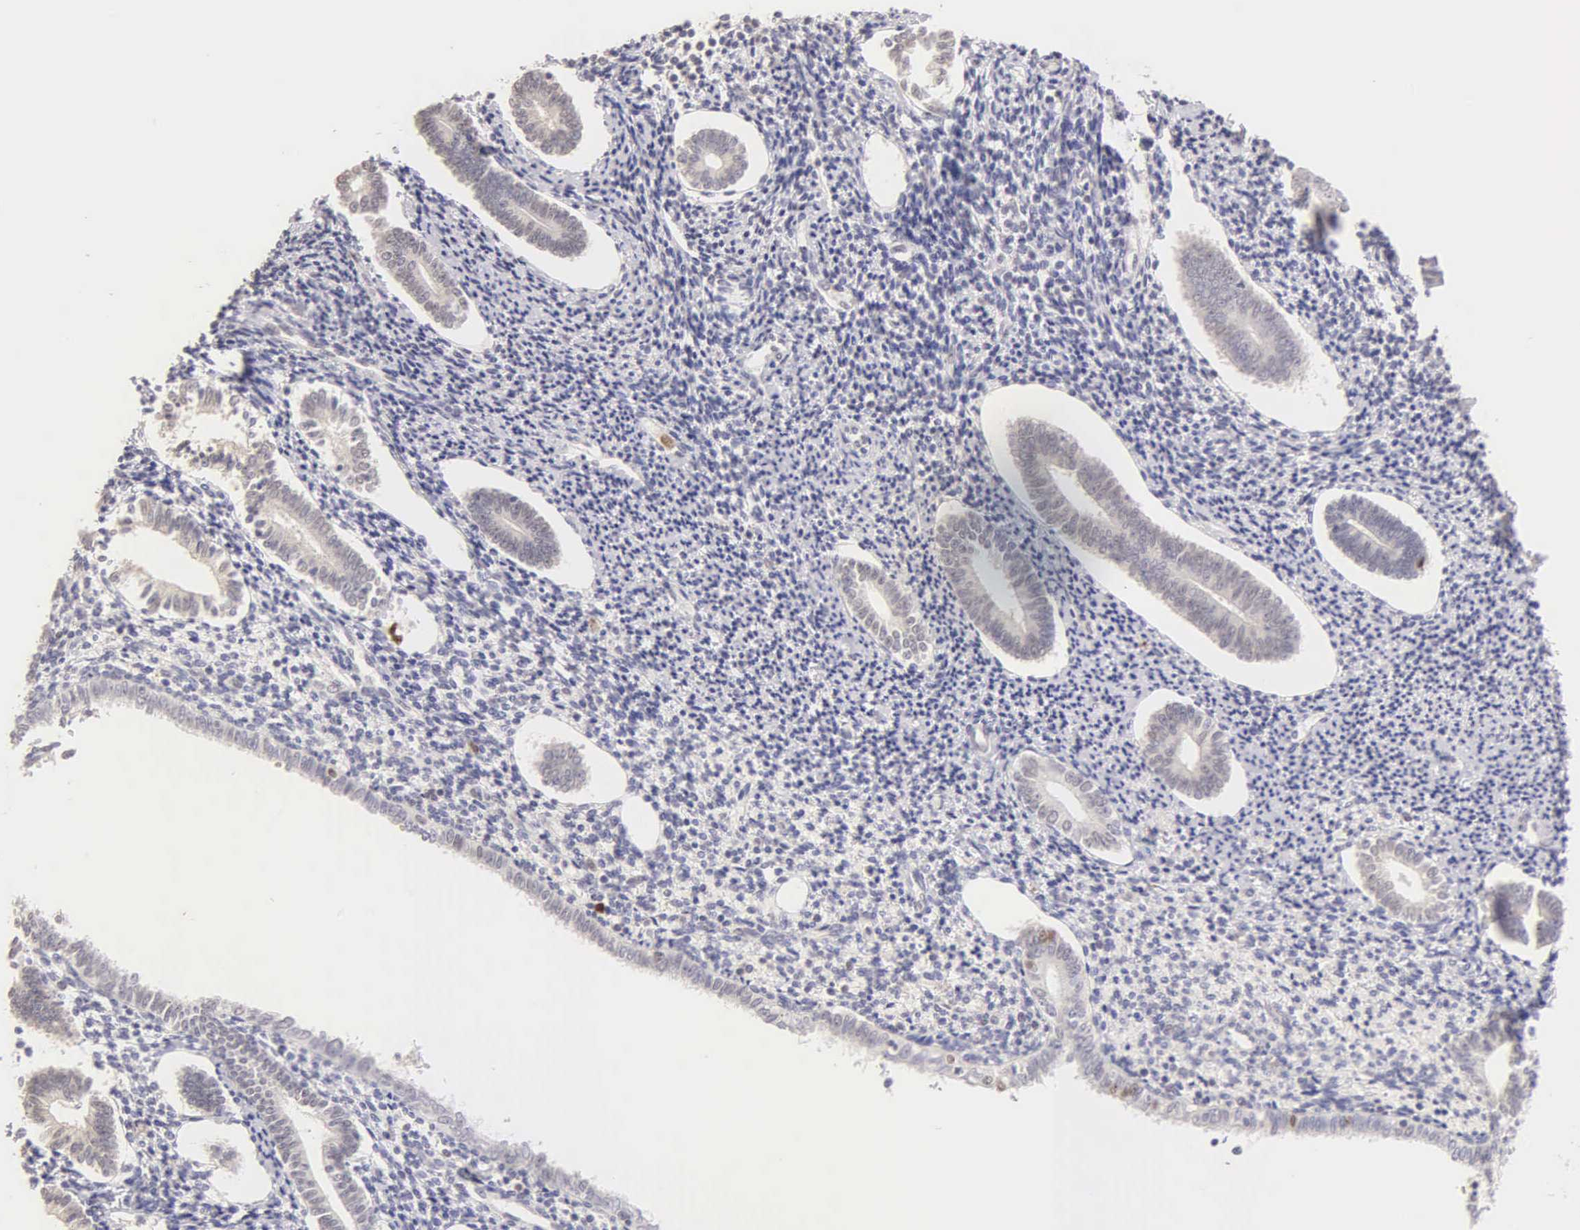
{"staining": {"intensity": "negative", "quantity": "none", "location": "none"}, "tissue": "endometrium", "cell_type": "Cells in endometrial stroma", "image_type": "normal", "snomed": [{"axis": "morphology", "description": "Normal tissue, NOS"}, {"axis": "topography", "description": "Endometrium"}], "caption": "Cells in endometrial stroma are negative for brown protein staining in normal endometrium. The staining was performed using DAB (3,3'-diaminobenzidine) to visualize the protein expression in brown, while the nuclei were stained in blue with hematoxylin (Magnification: 20x).", "gene": "MKI67", "patient": {"sex": "female", "age": 52}}